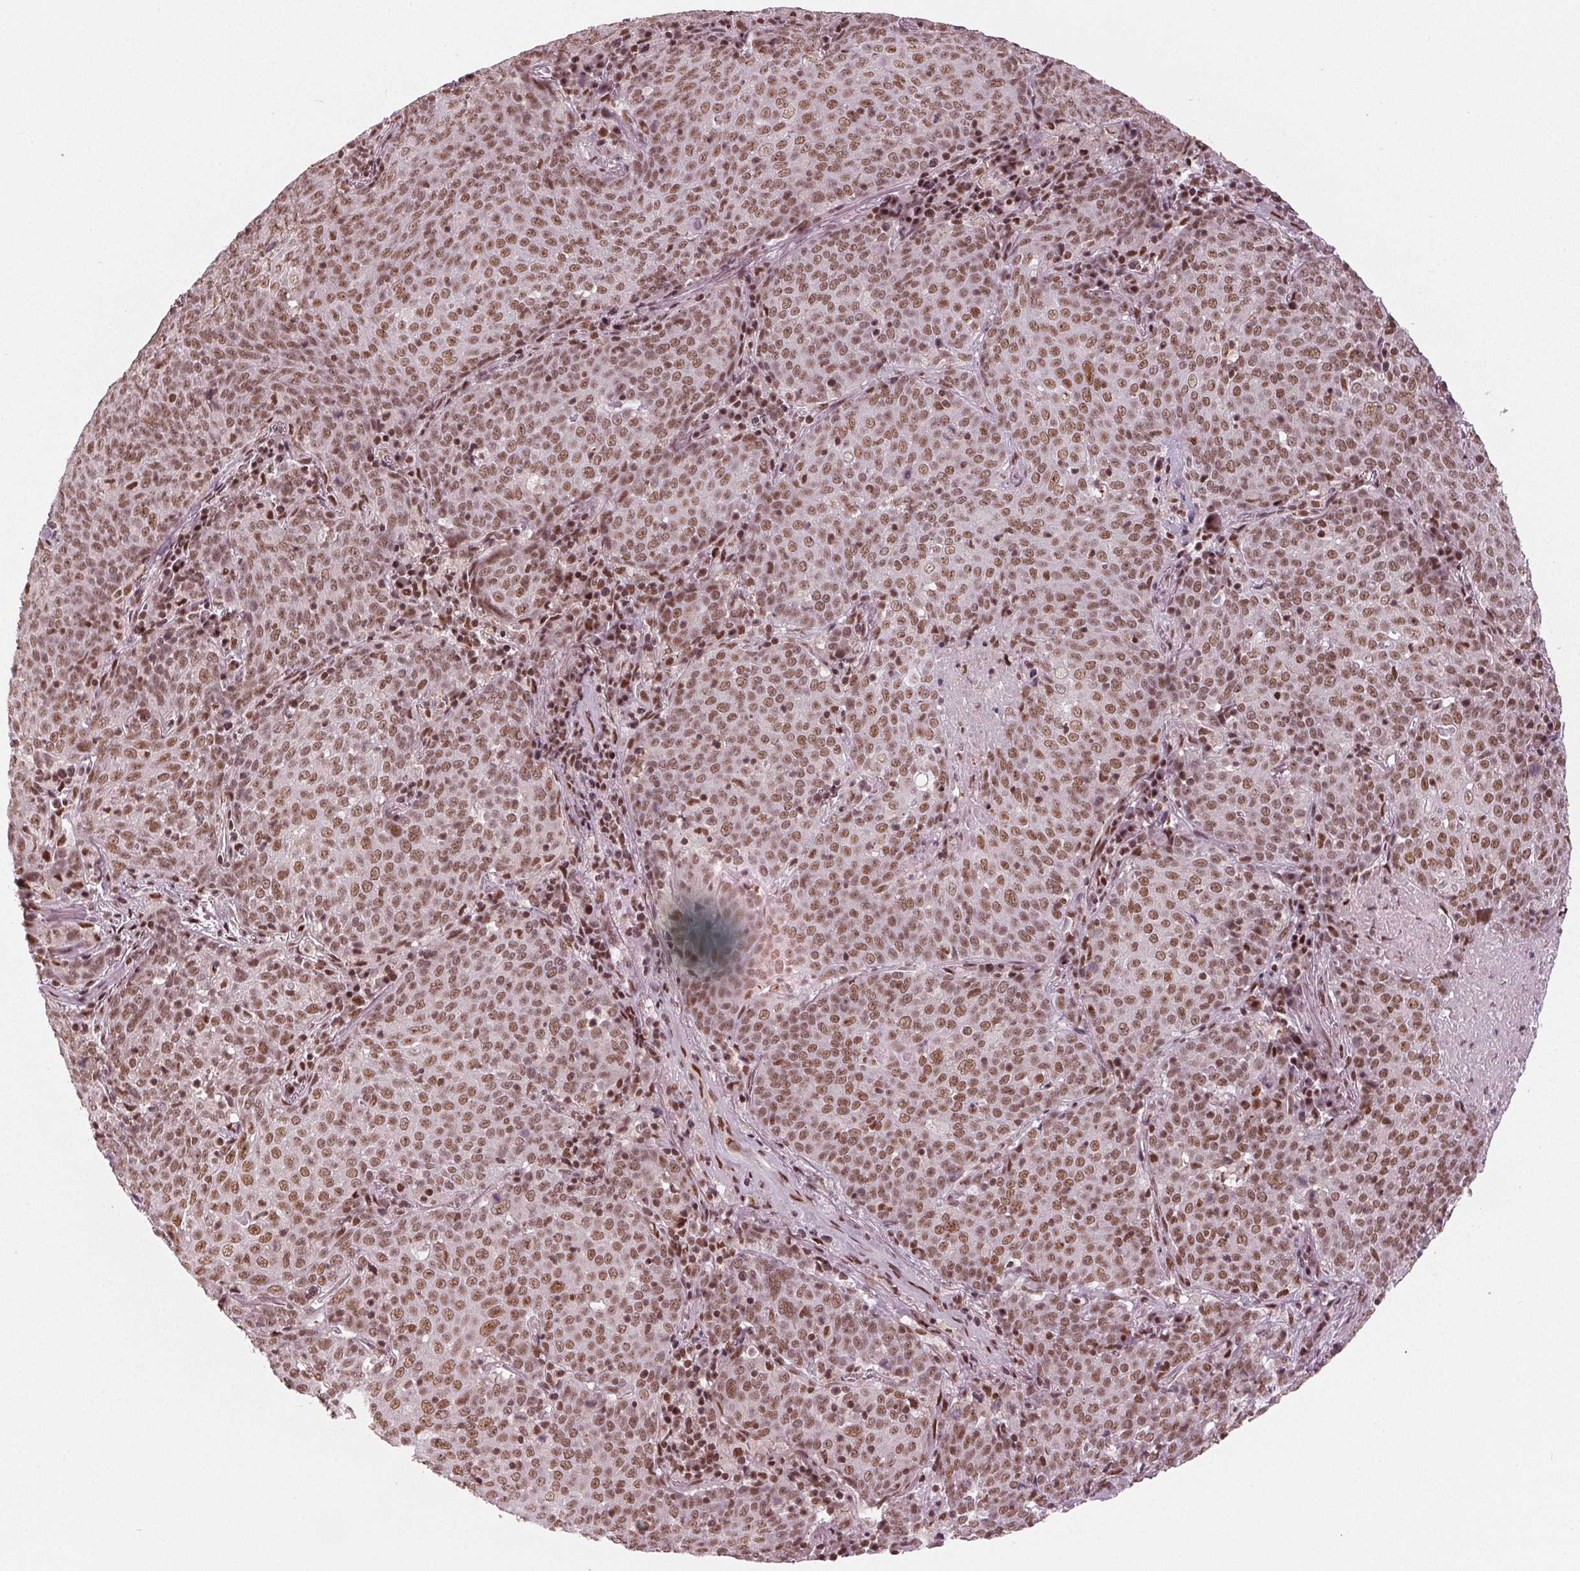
{"staining": {"intensity": "moderate", "quantity": ">75%", "location": "nuclear"}, "tissue": "lung cancer", "cell_type": "Tumor cells", "image_type": "cancer", "snomed": [{"axis": "morphology", "description": "Squamous cell carcinoma, NOS"}, {"axis": "topography", "description": "Lung"}], "caption": "A medium amount of moderate nuclear expression is present in about >75% of tumor cells in lung squamous cell carcinoma tissue.", "gene": "LSM2", "patient": {"sex": "male", "age": 82}}